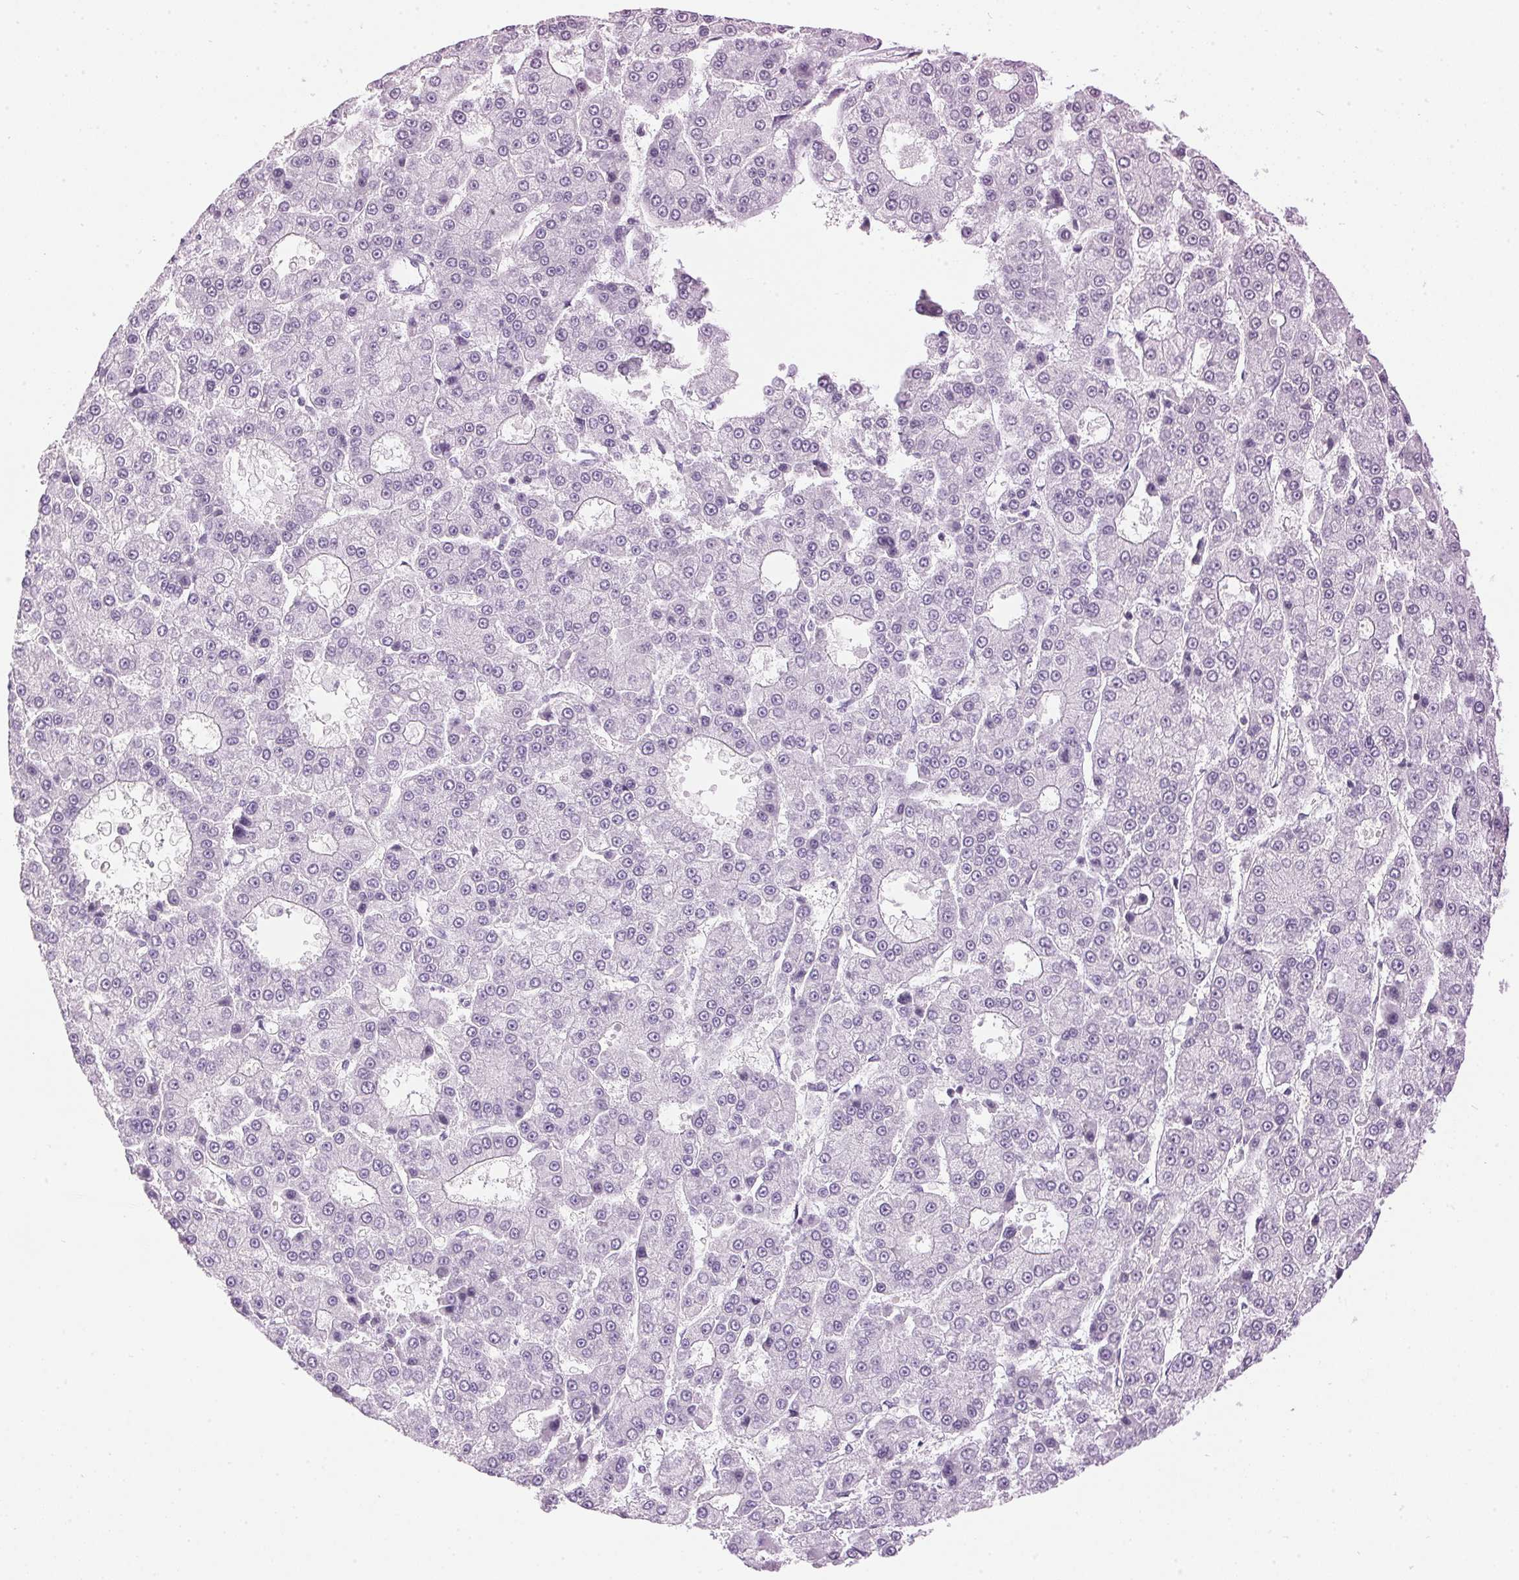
{"staining": {"intensity": "negative", "quantity": "none", "location": "none"}, "tissue": "liver cancer", "cell_type": "Tumor cells", "image_type": "cancer", "snomed": [{"axis": "morphology", "description": "Carcinoma, Hepatocellular, NOS"}, {"axis": "topography", "description": "Liver"}], "caption": "Tumor cells show no significant staining in liver cancer (hepatocellular carcinoma).", "gene": "SP7", "patient": {"sex": "male", "age": 70}}